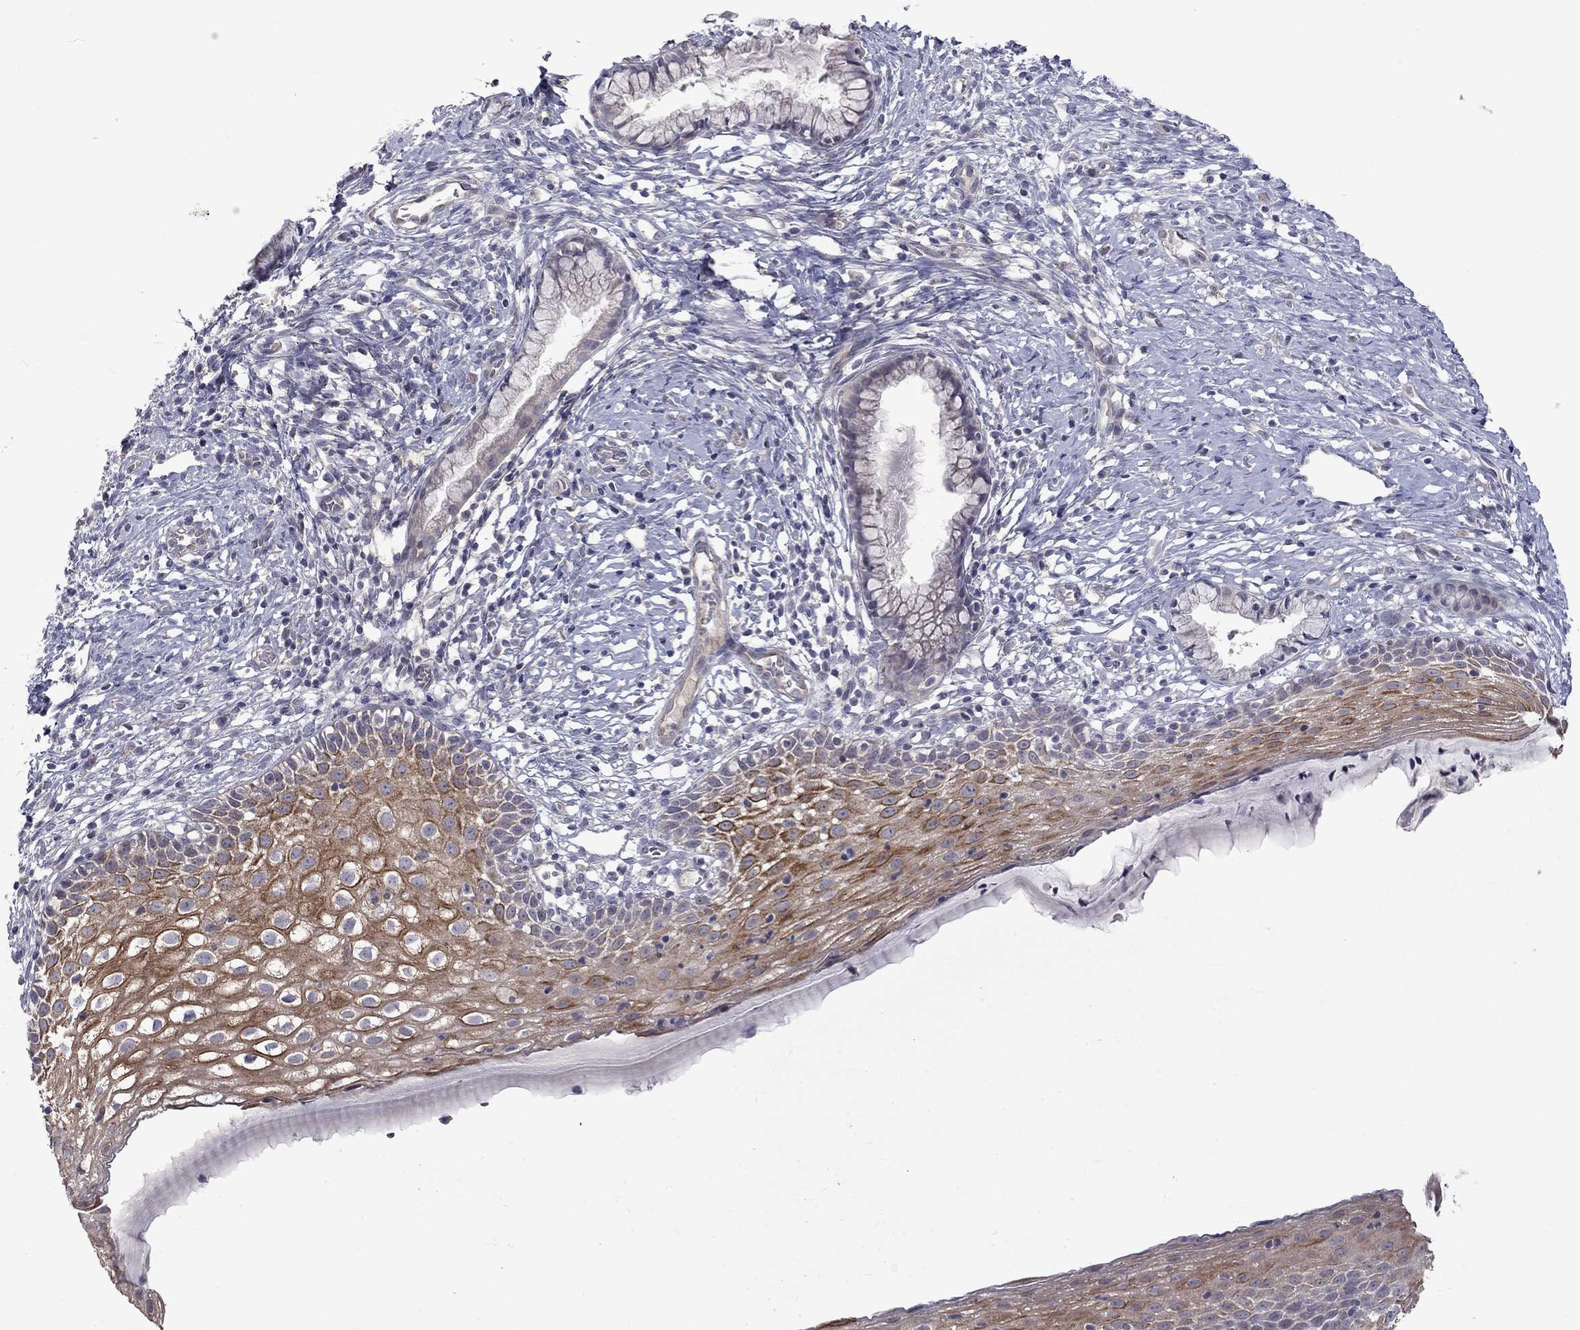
{"staining": {"intensity": "negative", "quantity": "none", "location": "none"}, "tissue": "cervix", "cell_type": "Glandular cells", "image_type": "normal", "snomed": [{"axis": "morphology", "description": "Normal tissue, NOS"}, {"axis": "topography", "description": "Cervix"}], "caption": "Cervix was stained to show a protein in brown. There is no significant staining in glandular cells. The staining is performed using DAB (3,3'-diaminobenzidine) brown chromogen with nuclei counter-stained in using hematoxylin.", "gene": "SLC39A14", "patient": {"sex": "female", "age": 39}}